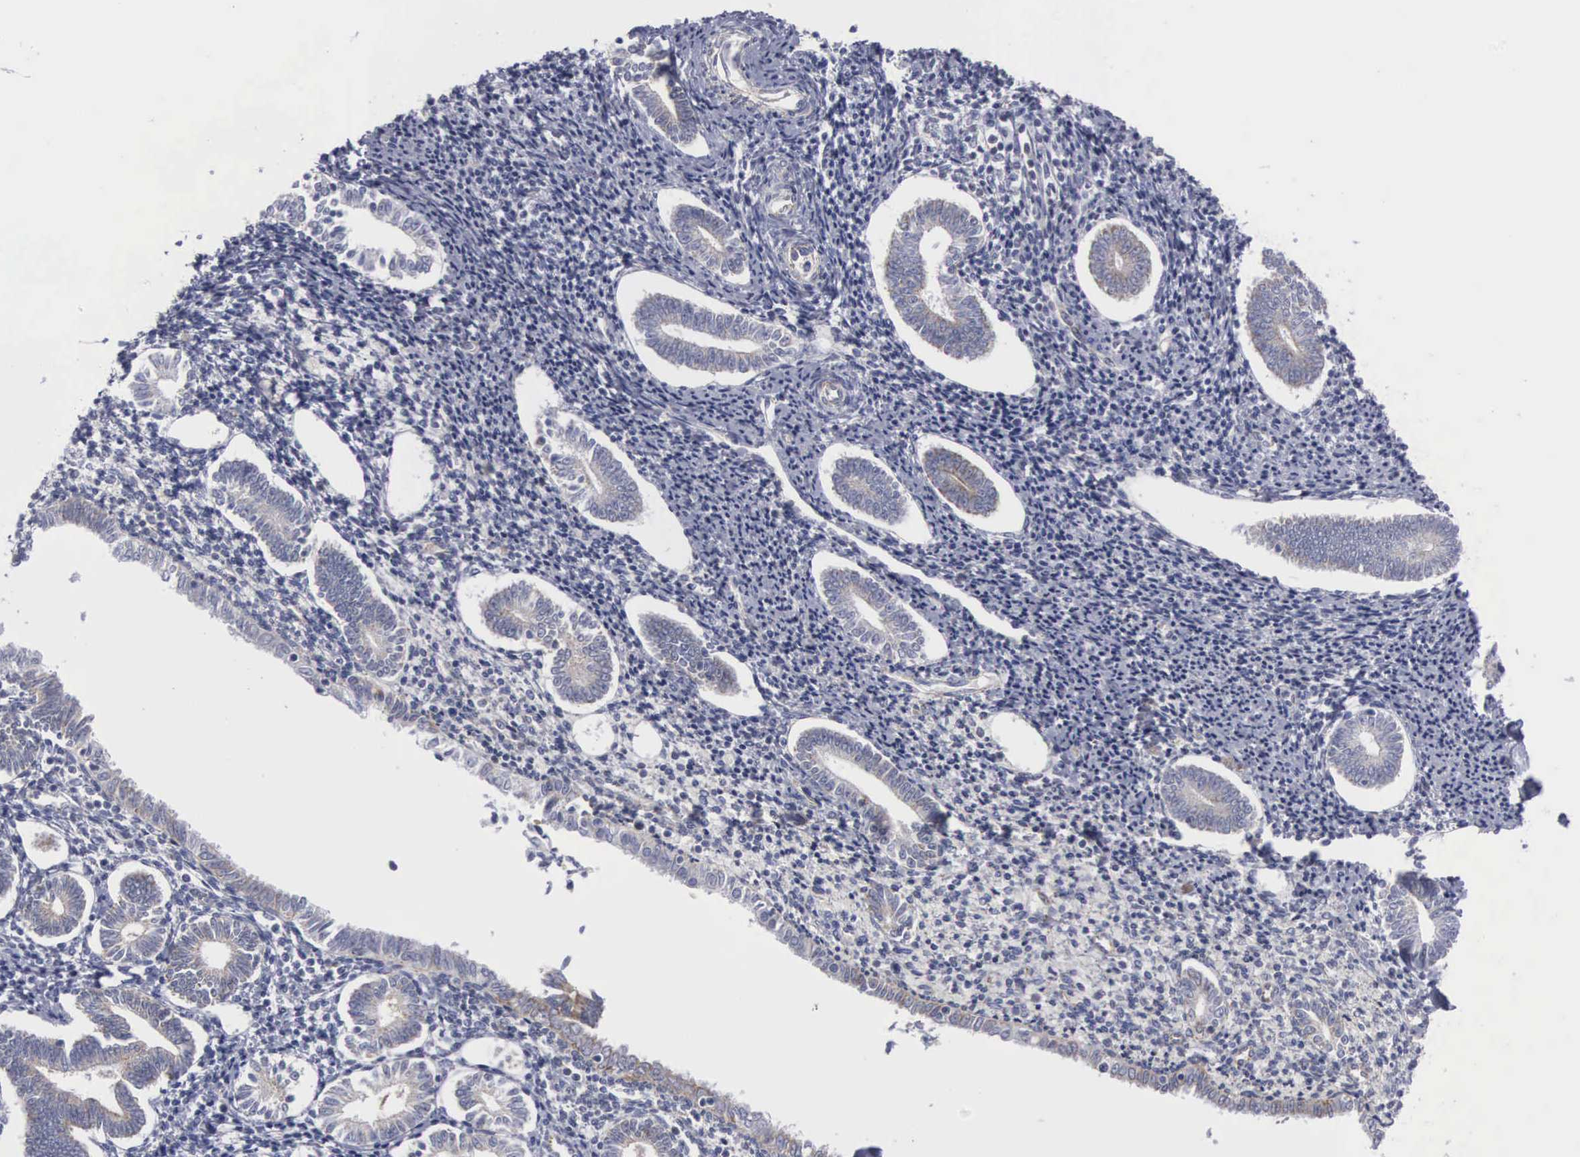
{"staining": {"intensity": "negative", "quantity": "none", "location": "none"}, "tissue": "endometrium", "cell_type": "Cells in endometrial stroma", "image_type": "normal", "snomed": [{"axis": "morphology", "description": "Normal tissue, NOS"}, {"axis": "topography", "description": "Endometrium"}], "caption": "Image shows no significant protein positivity in cells in endometrial stroma of unremarkable endometrium.", "gene": "APOOL", "patient": {"sex": "female", "age": 52}}